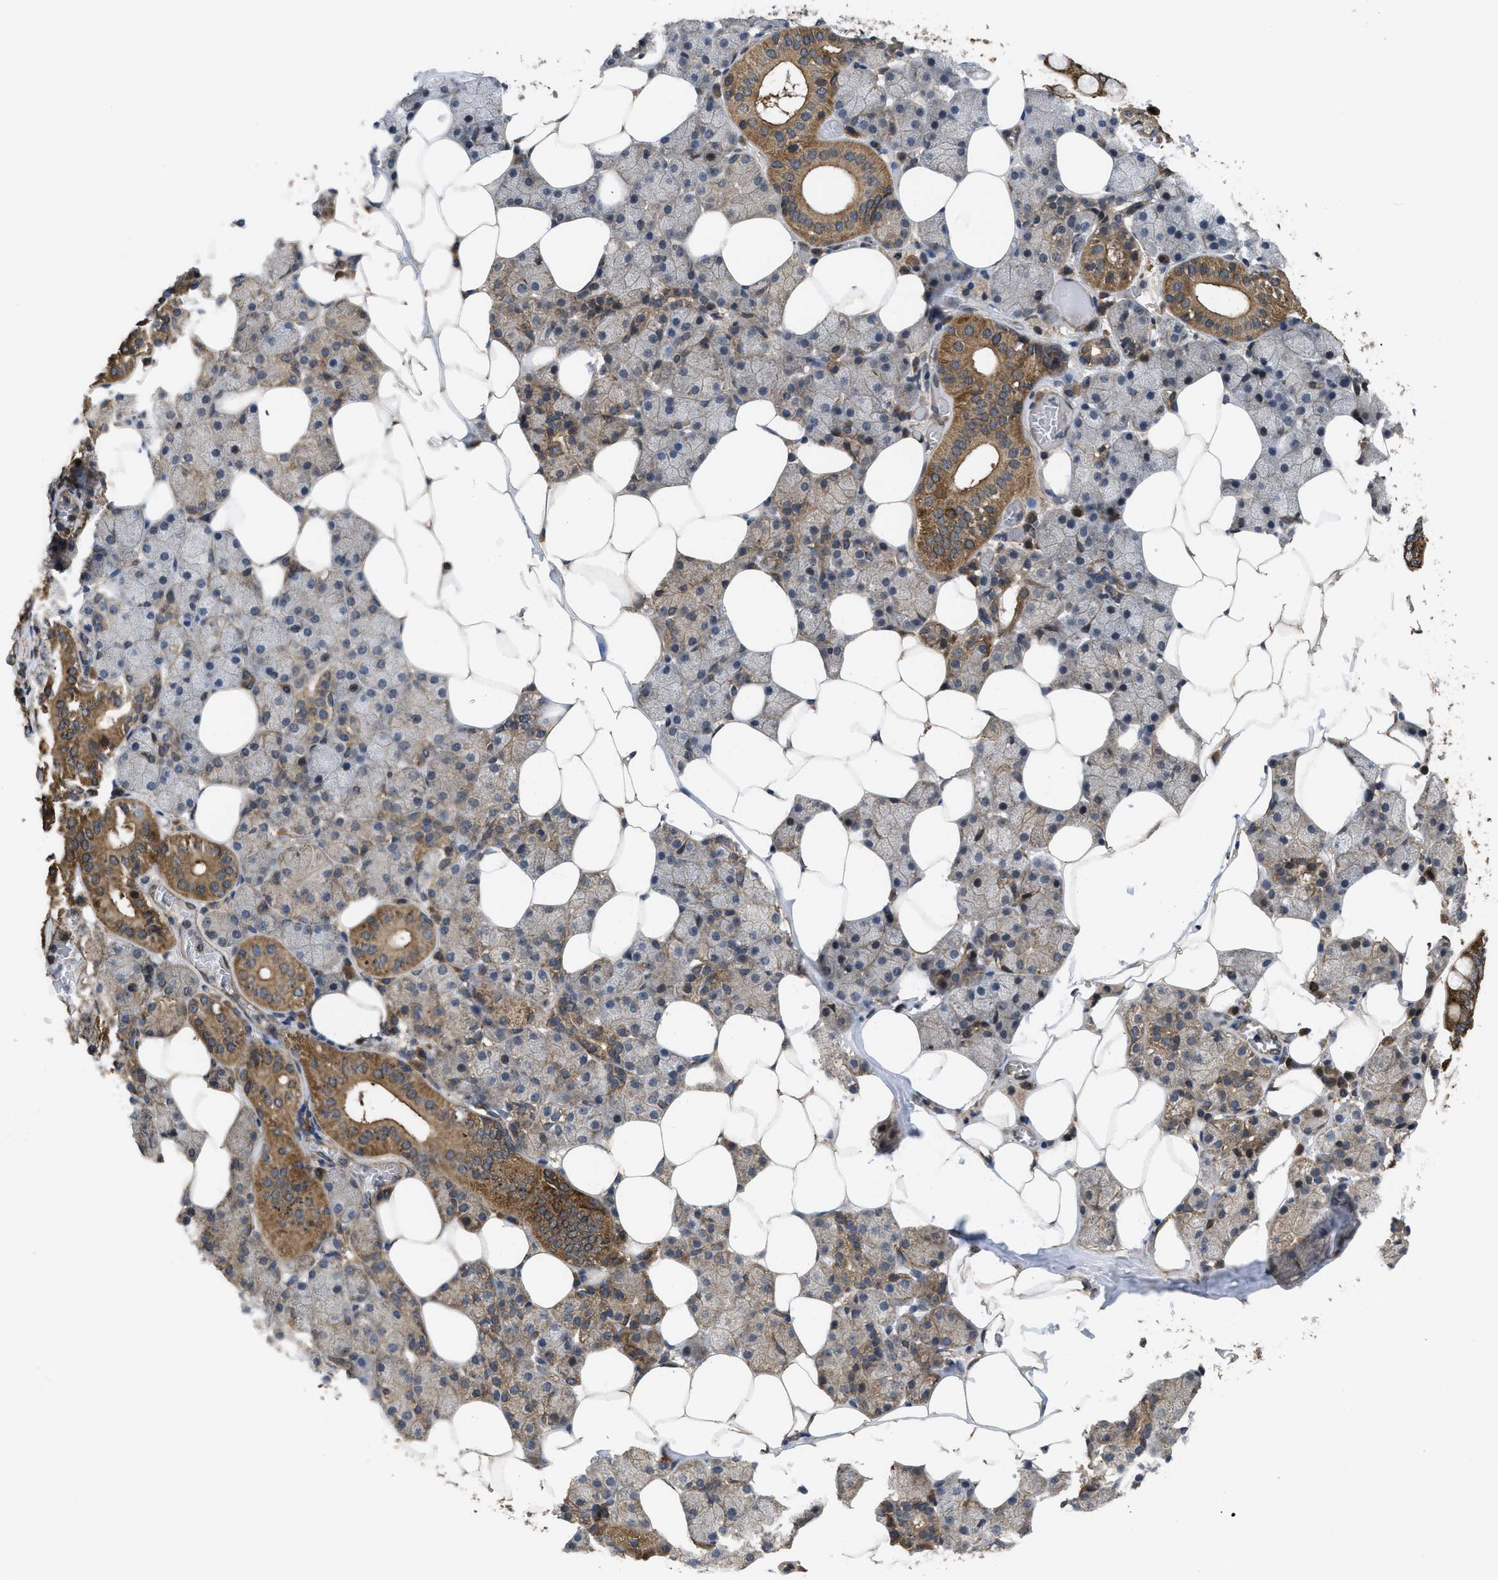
{"staining": {"intensity": "moderate", "quantity": "<25%", "location": "cytoplasmic/membranous"}, "tissue": "salivary gland", "cell_type": "Glandular cells", "image_type": "normal", "snomed": [{"axis": "morphology", "description": "Normal tissue, NOS"}, {"axis": "topography", "description": "Salivary gland"}], "caption": "Immunohistochemical staining of benign human salivary gland exhibits <25% levels of moderate cytoplasmic/membranous protein expression in approximately <25% of glandular cells.", "gene": "FZD6", "patient": {"sex": "female", "age": 33}}